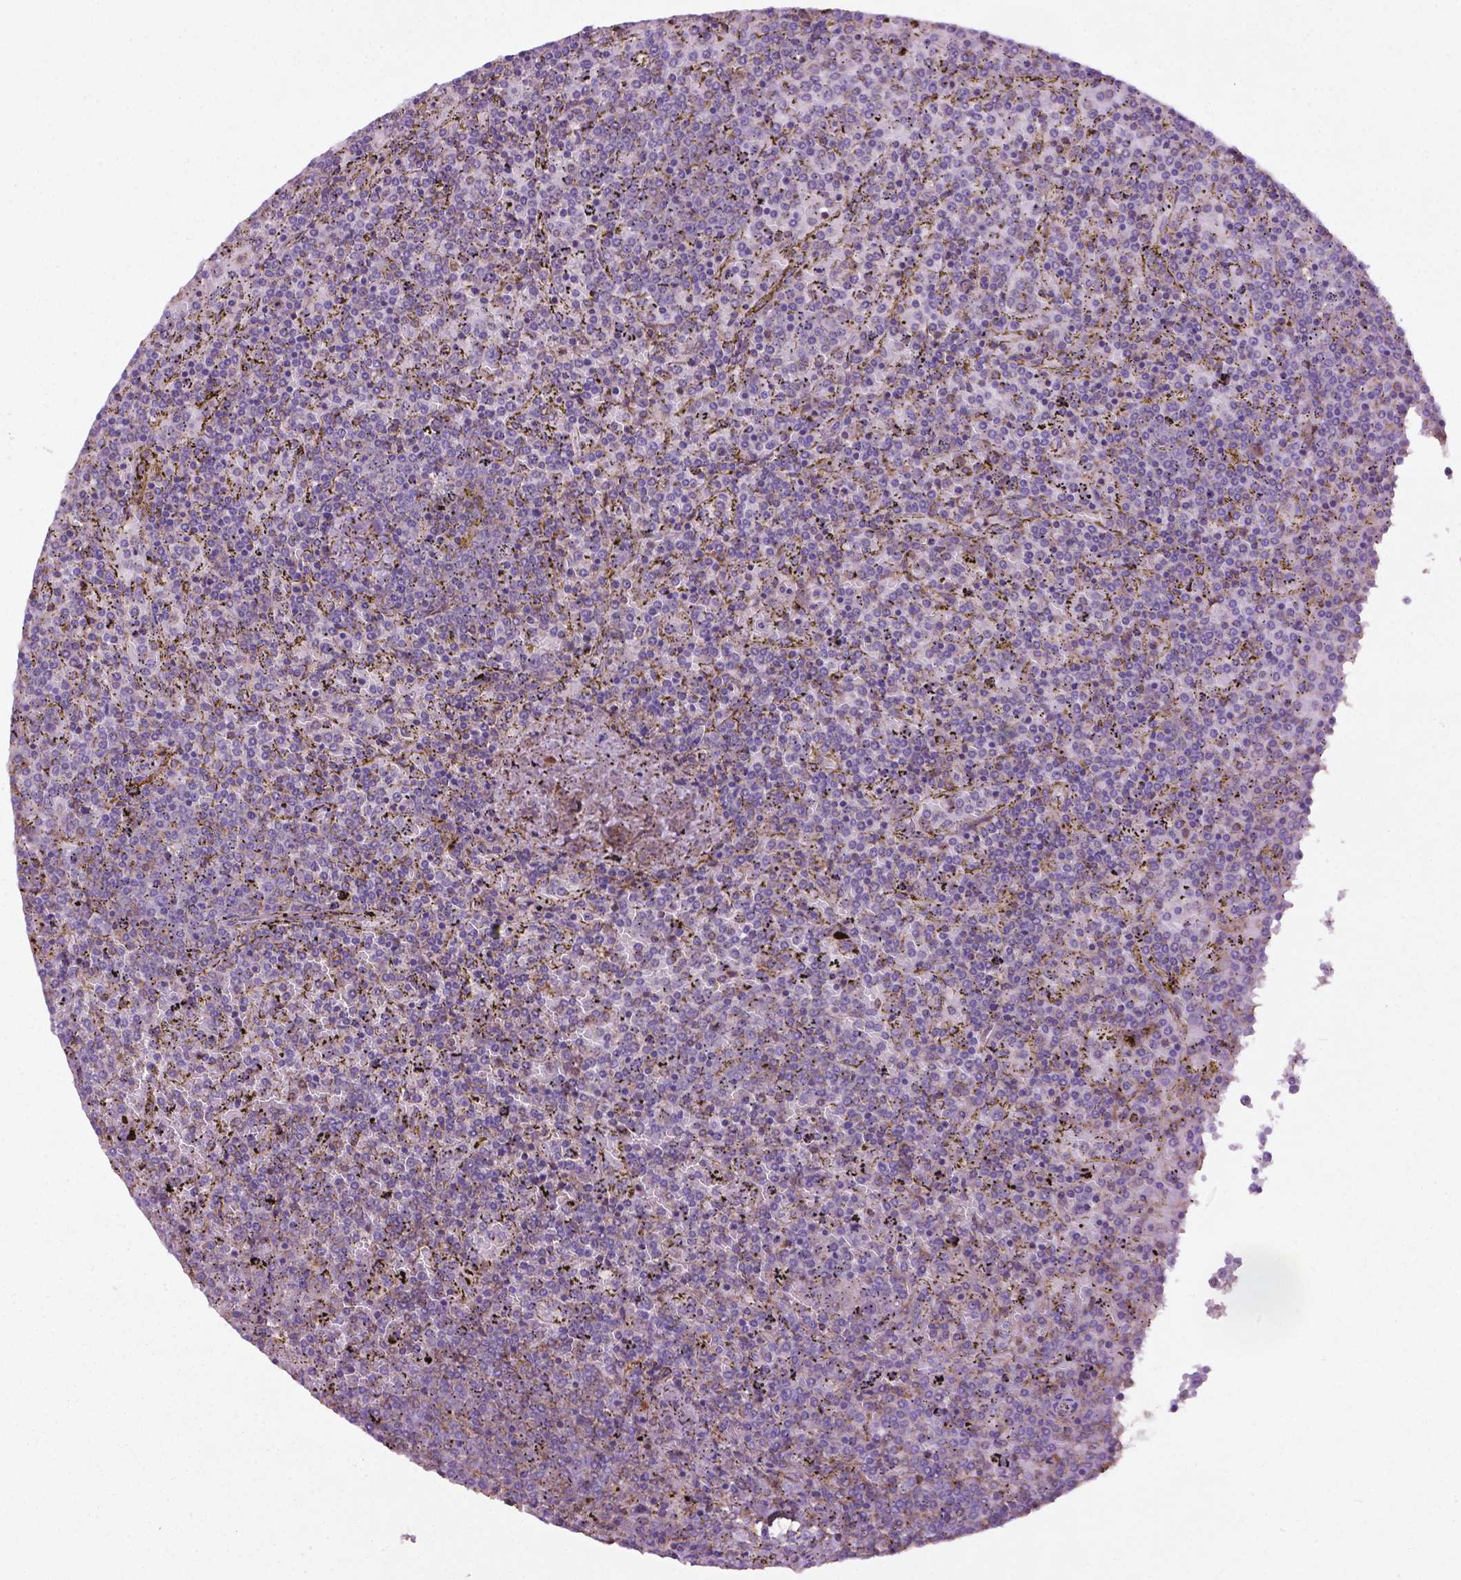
{"staining": {"intensity": "negative", "quantity": "none", "location": "none"}, "tissue": "lymphoma", "cell_type": "Tumor cells", "image_type": "cancer", "snomed": [{"axis": "morphology", "description": "Malignant lymphoma, non-Hodgkin's type, Low grade"}, {"axis": "topography", "description": "Spleen"}], "caption": "Immunohistochemistry (IHC) photomicrograph of human lymphoma stained for a protein (brown), which demonstrates no positivity in tumor cells.", "gene": "BMP4", "patient": {"sex": "female", "age": 77}}